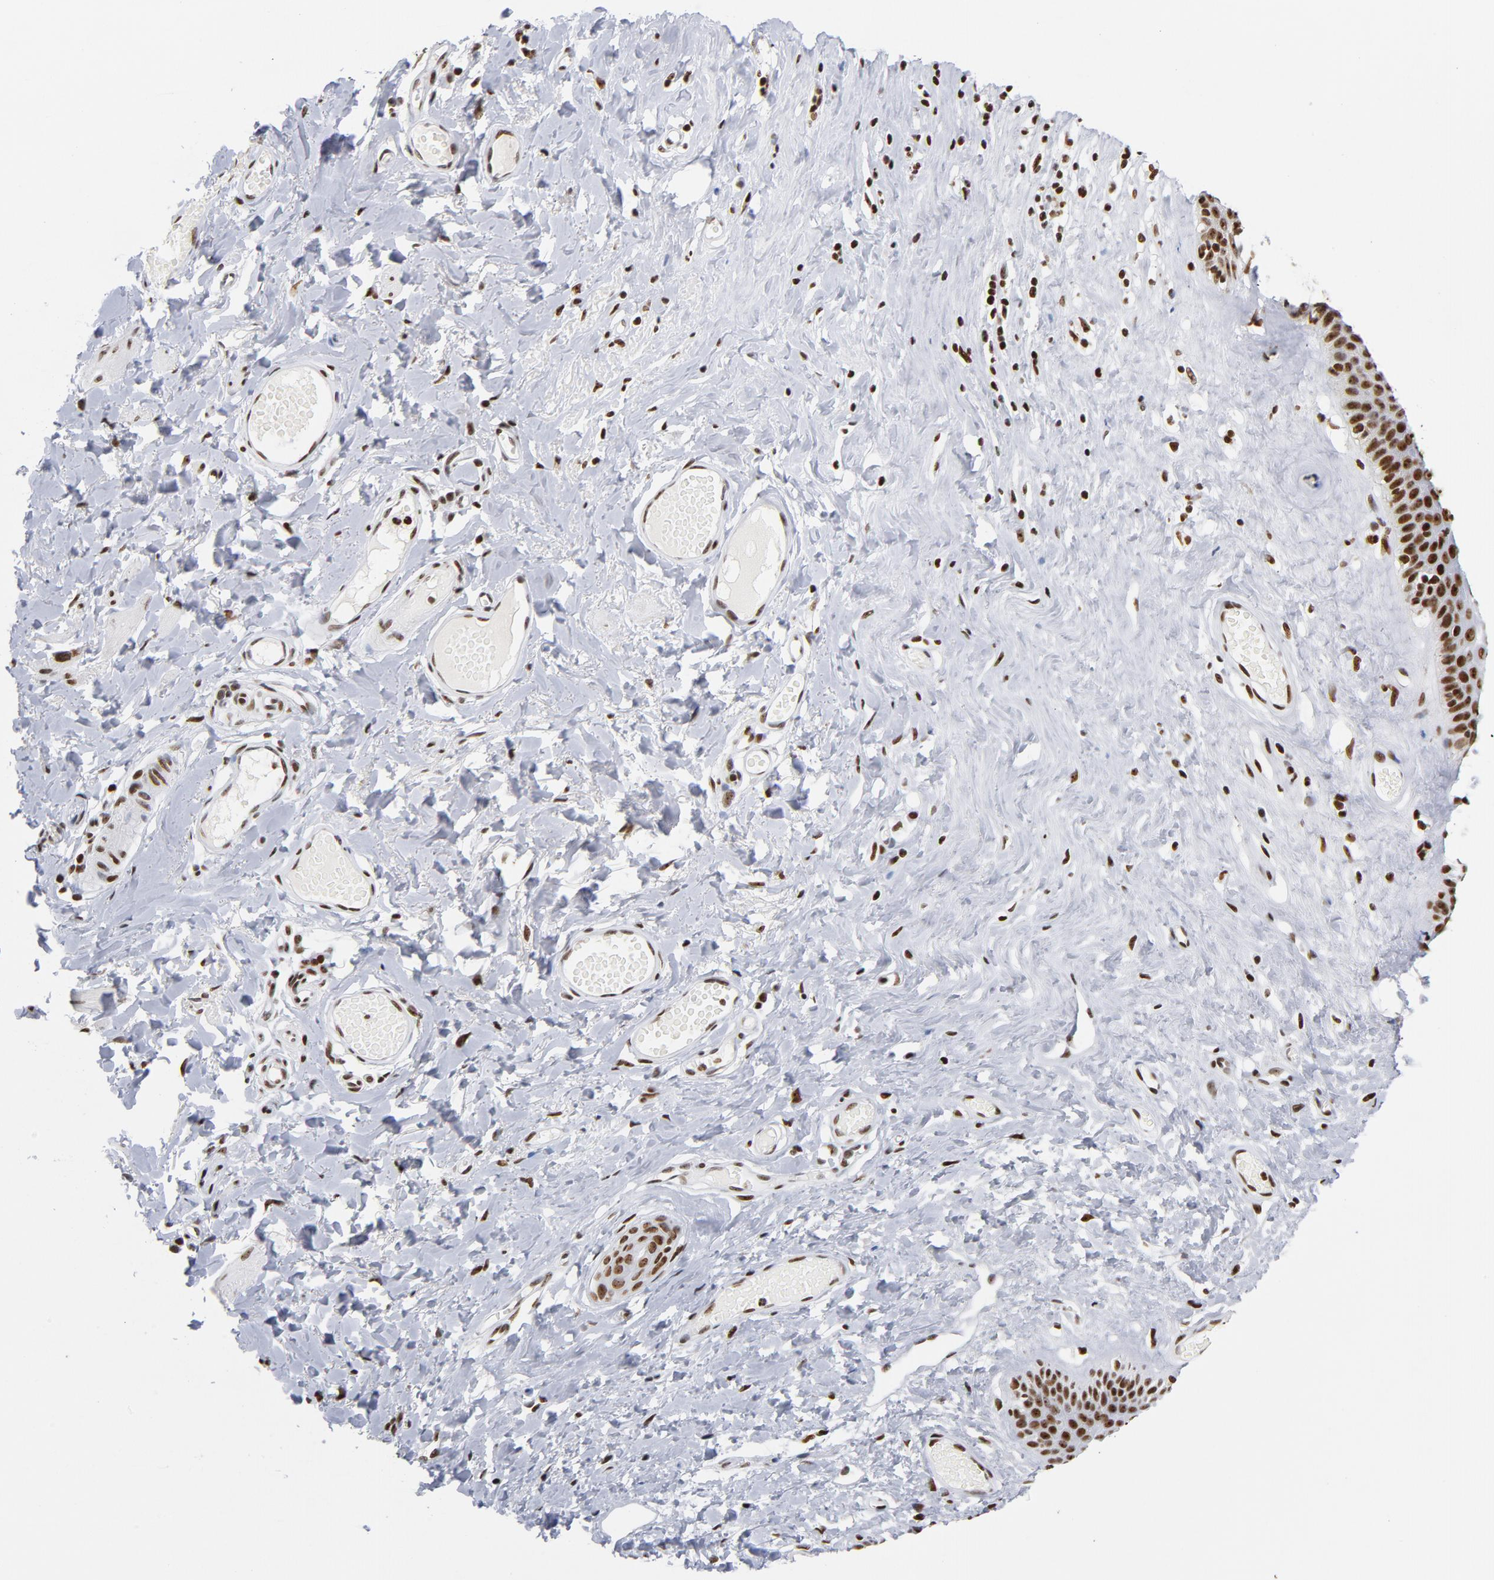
{"staining": {"intensity": "strong", "quantity": ">75%", "location": "nuclear"}, "tissue": "skin", "cell_type": "Epidermal cells", "image_type": "normal", "snomed": [{"axis": "morphology", "description": "Normal tissue, NOS"}, {"axis": "morphology", "description": "Inflammation, NOS"}, {"axis": "topography", "description": "Vulva"}], "caption": "Immunohistochemical staining of unremarkable skin shows high levels of strong nuclear positivity in approximately >75% of epidermal cells. The staining is performed using DAB (3,3'-diaminobenzidine) brown chromogen to label protein expression. The nuclei are counter-stained blue using hematoxylin.", "gene": "TOP2B", "patient": {"sex": "female", "age": 84}}